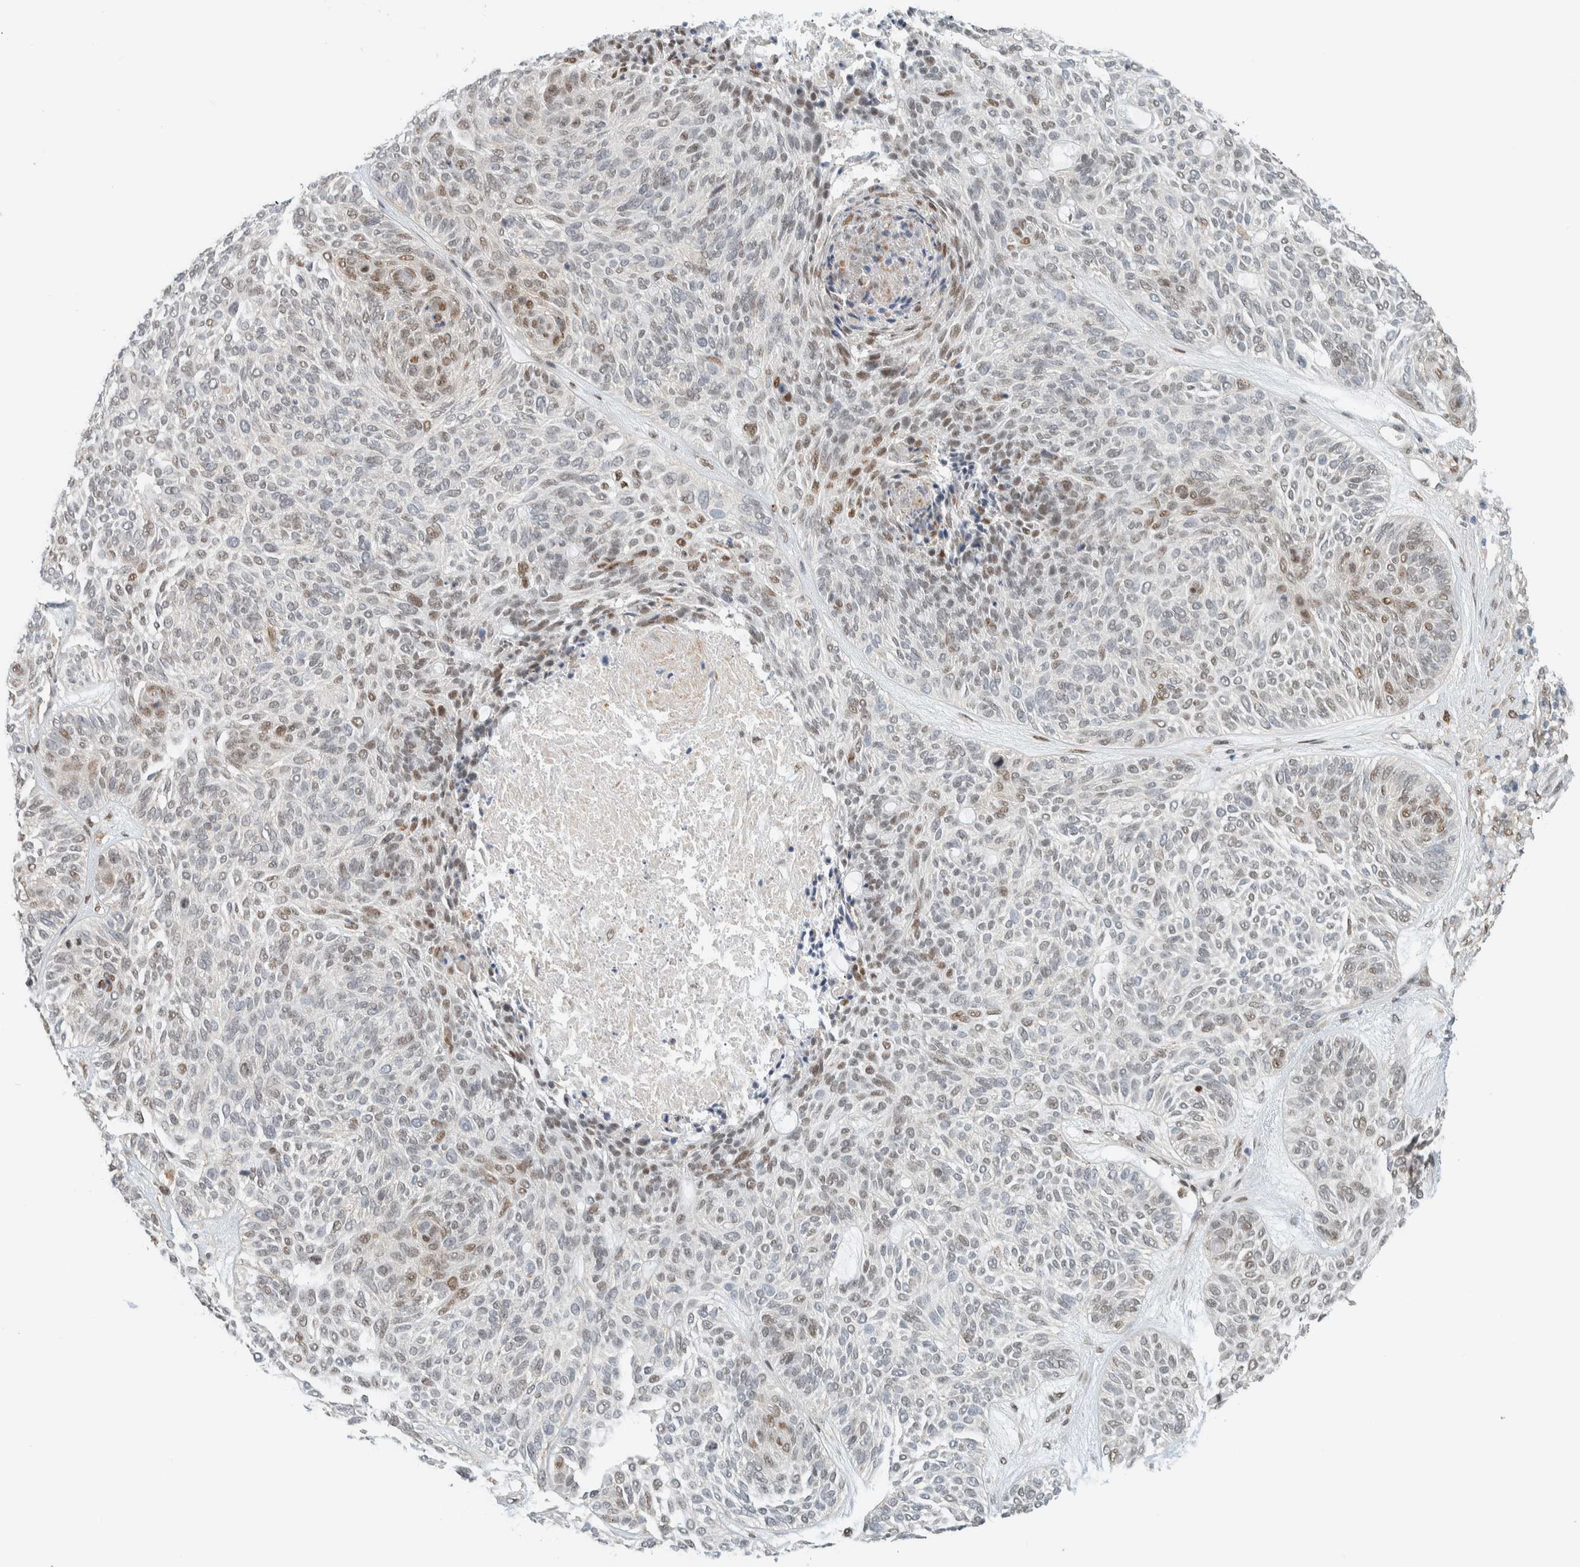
{"staining": {"intensity": "moderate", "quantity": "<25%", "location": "nuclear"}, "tissue": "skin cancer", "cell_type": "Tumor cells", "image_type": "cancer", "snomed": [{"axis": "morphology", "description": "Basal cell carcinoma"}, {"axis": "topography", "description": "Skin"}], "caption": "An immunohistochemistry image of tumor tissue is shown. Protein staining in brown highlights moderate nuclear positivity in basal cell carcinoma (skin) within tumor cells.", "gene": "TFE3", "patient": {"sex": "male", "age": 55}}